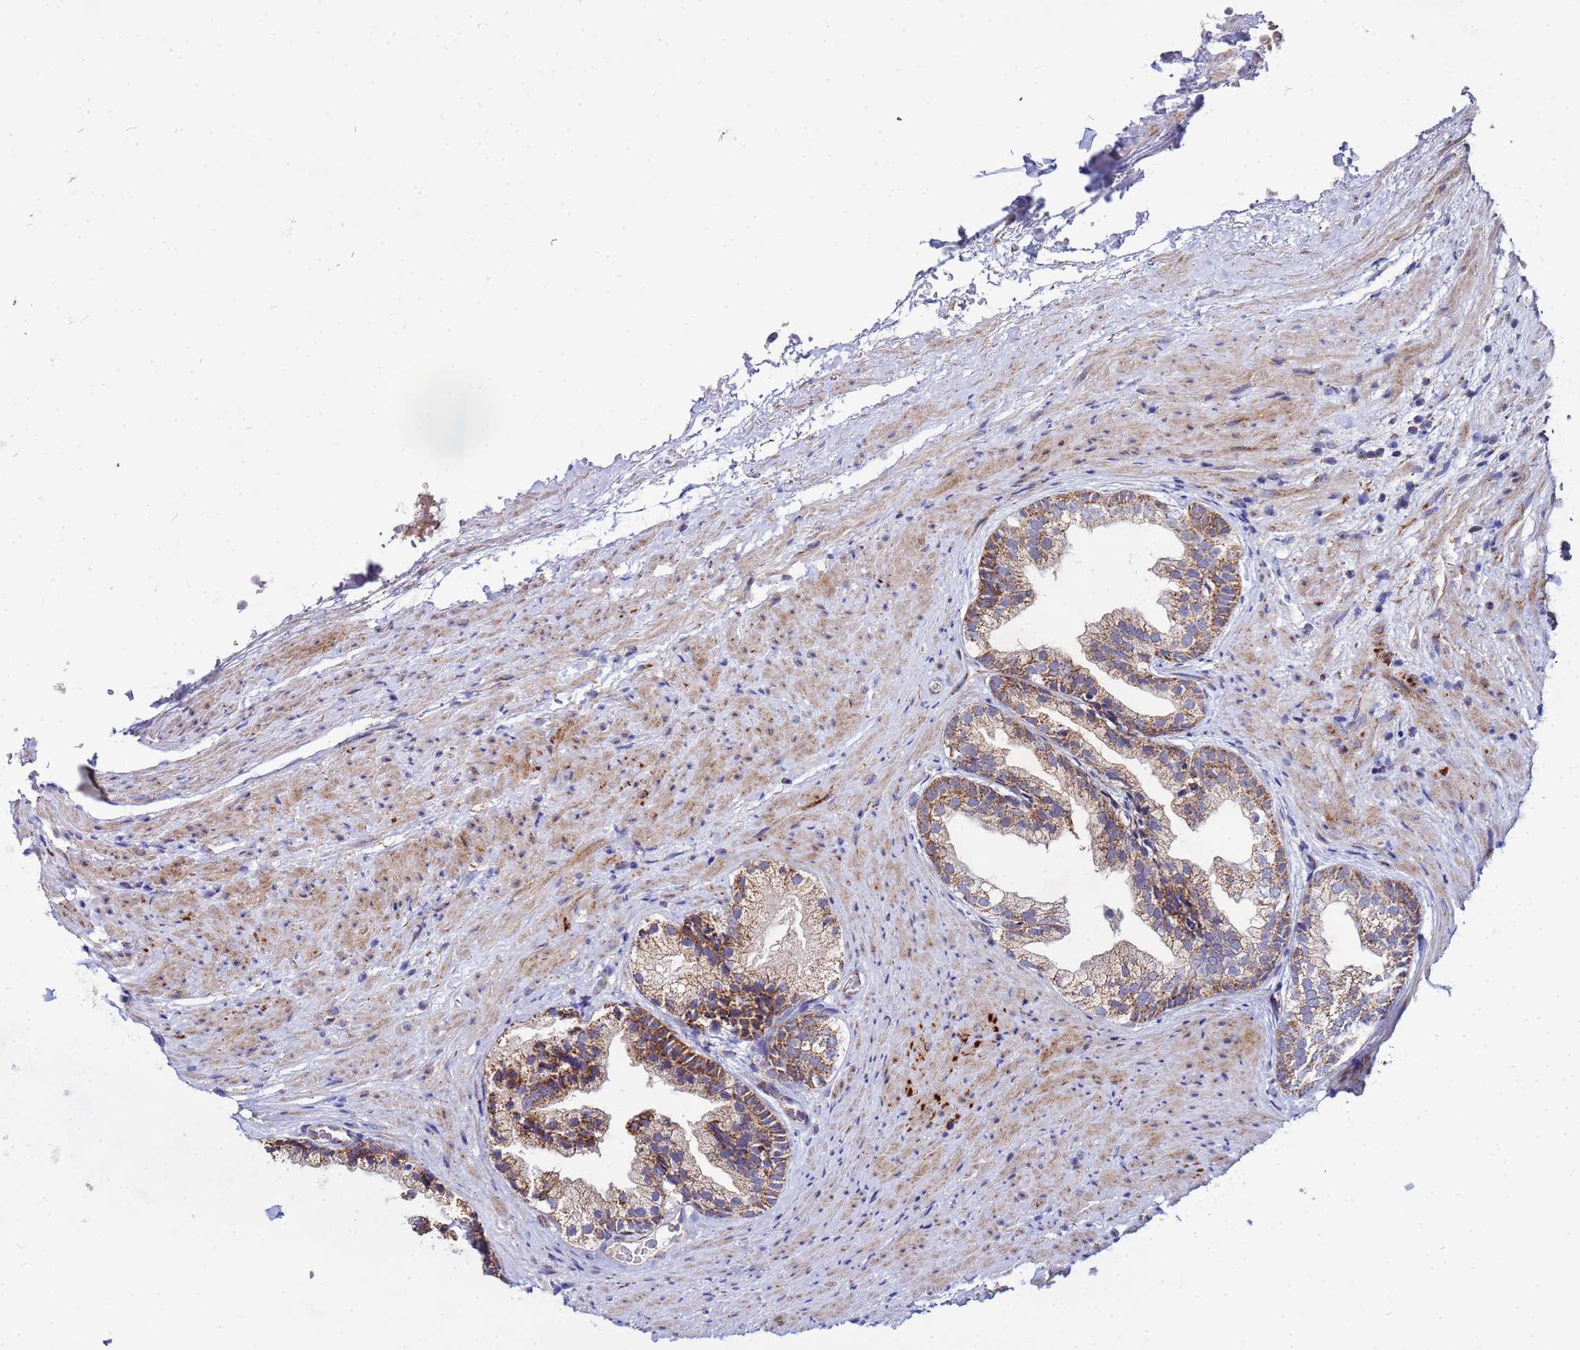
{"staining": {"intensity": "moderate", "quantity": ">75%", "location": "cytoplasmic/membranous"}, "tissue": "prostate", "cell_type": "Glandular cells", "image_type": "normal", "snomed": [{"axis": "morphology", "description": "Normal tissue, NOS"}, {"axis": "topography", "description": "Prostate"}], "caption": "Protein staining displays moderate cytoplasmic/membranous positivity in approximately >75% of glandular cells in normal prostate. (brown staining indicates protein expression, while blue staining denotes nuclei).", "gene": "FAHD2A", "patient": {"sex": "male", "age": 76}}